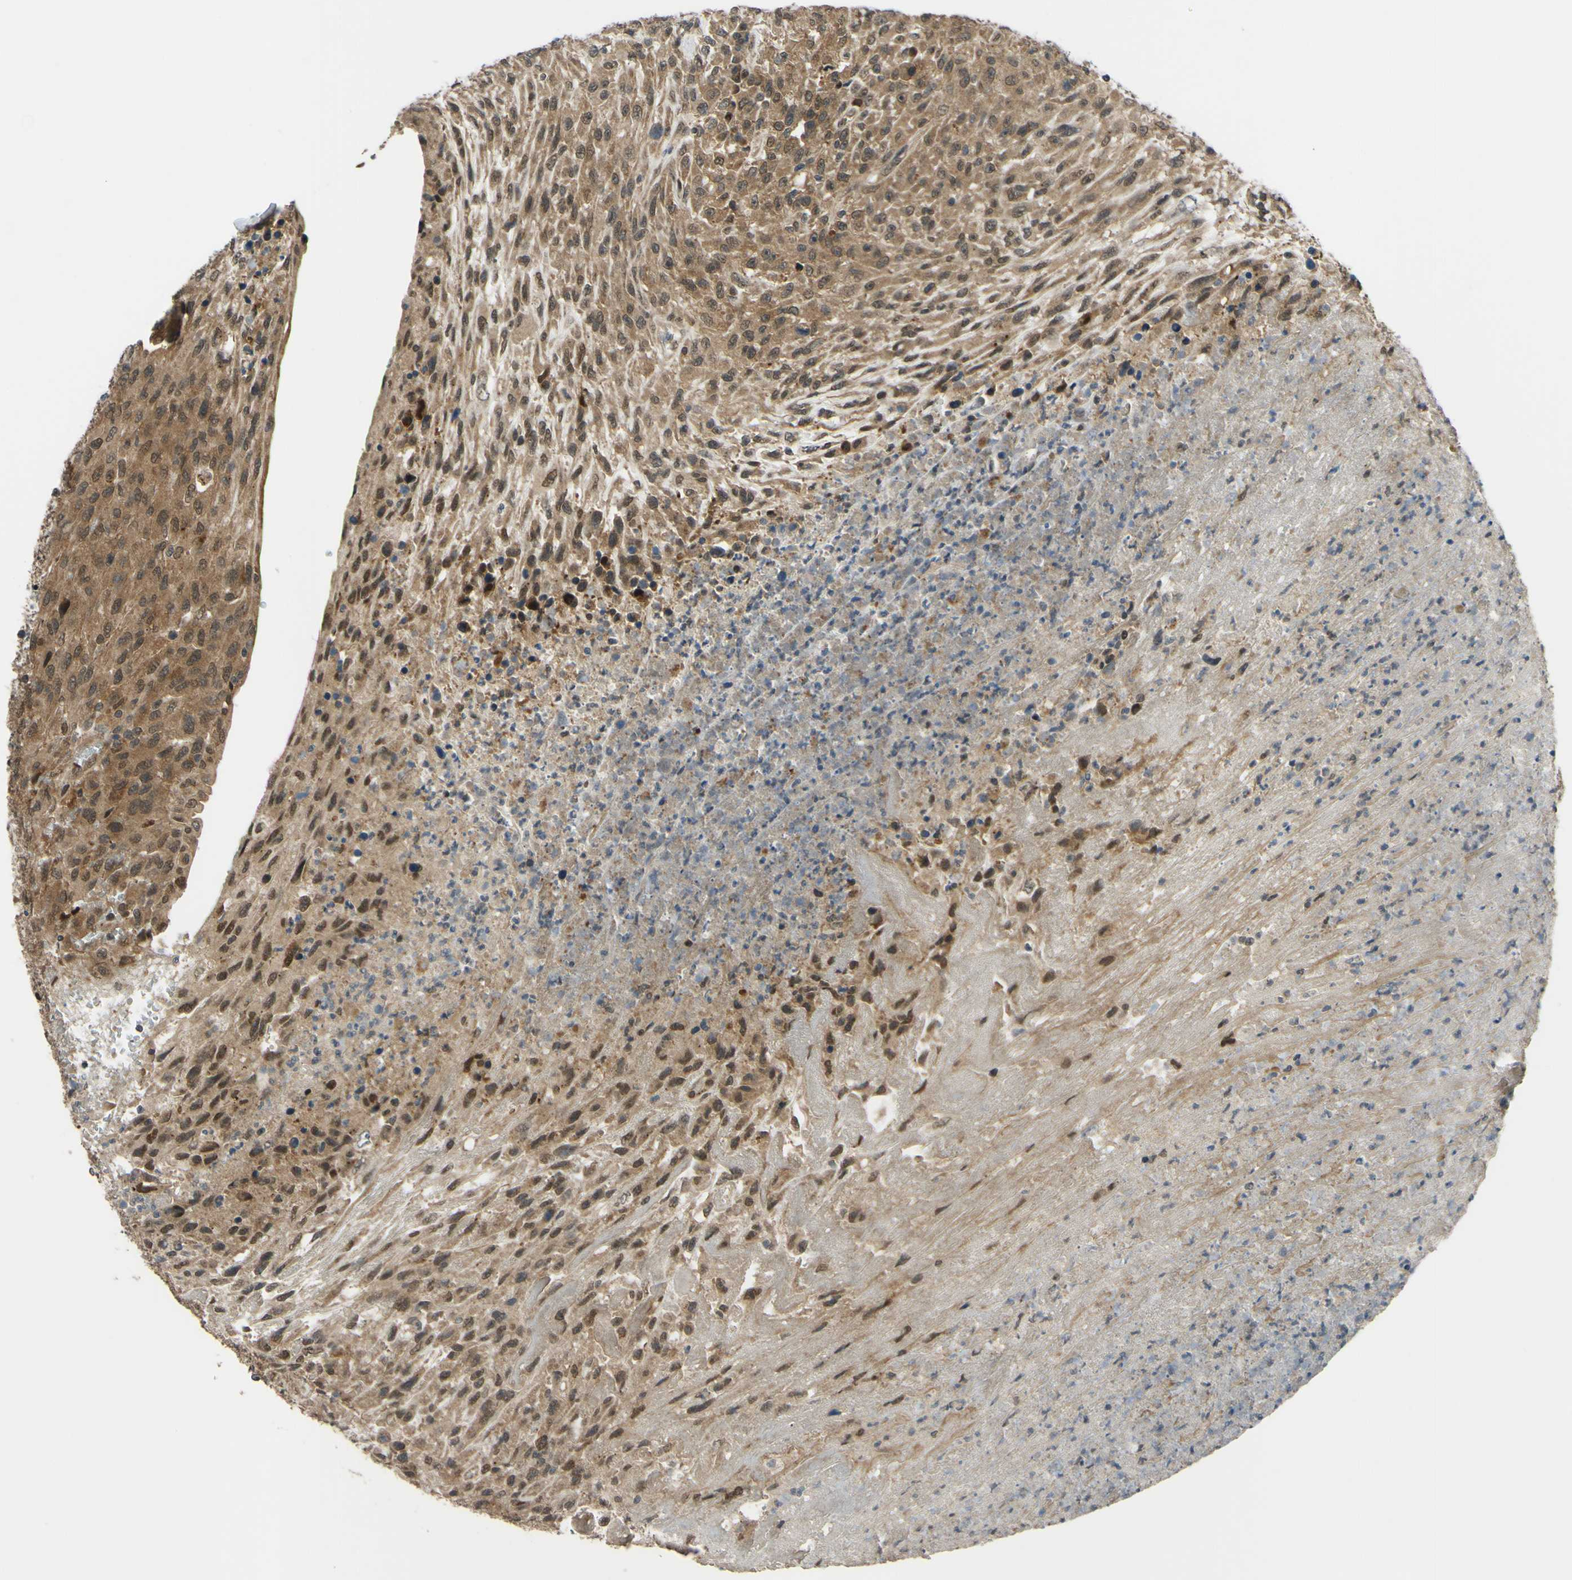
{"staining": {"intensity": "moderate", "quantity": ">75%", "location": "cytoplasmic/membranous,nuclear"}, "tissue": "urothelial cancer", "cell_type": "Tumor cells", "image_type": "cancer", "snomed": [{"axis": "morphology", "description": "Urothelial carcinoma, High grade"}, {"axis": "topography", "description": "Urinary bladder"}], "caption": "Moderate cytoplasmic/membranous and nuclear protein staining is seen in about >75% of tumor cells in high-grade urothelial carcinoma.", "gene": "ABCC8", "patient": {"sex": "male", "age": 66}}